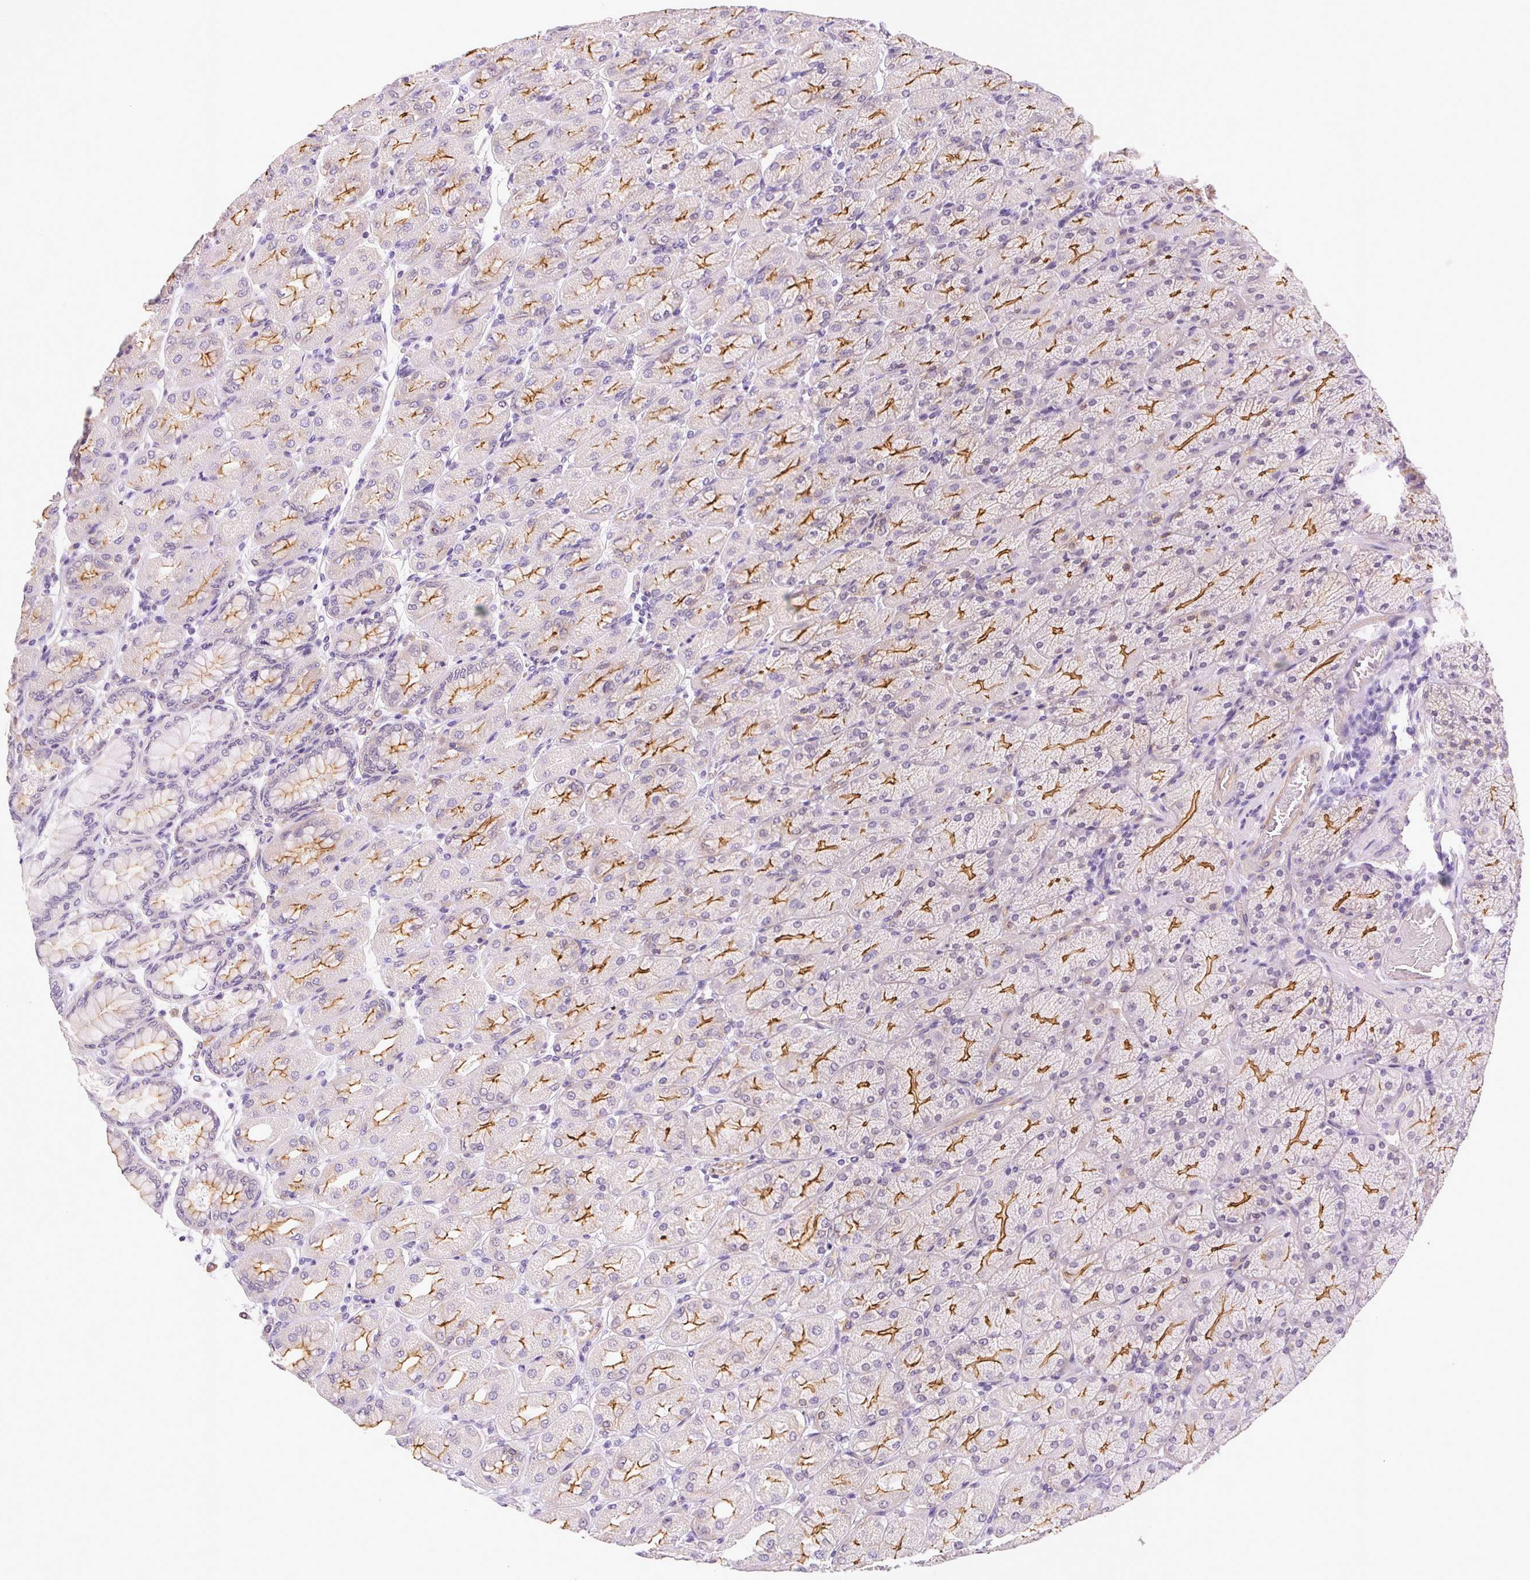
{"staining": {"intensity": "strong", "quantity": "25%-75%", "location": "cytoplasmic/membranous"}, "tissue": "stomach", "cell_type": "Glandular cells", "image_type": "normal", "snomed": [{"axis": "morphology", "description": "Normal tissue, NOS"}, {"axis": "topography", "description": "Stomach, upper"}], "caption": "Immunohistochemistry (IHC) micrograph of unremarkable stomach: stomach stained using IHC reveals high levels of strong protein expression localized specifically in the cytoplasmic/membranous of glandular cells, appearing as a cytoplasmic/membranous brown color.", "gene": "CSN1S1", "patient": {"sex": "female", "age": 56}}